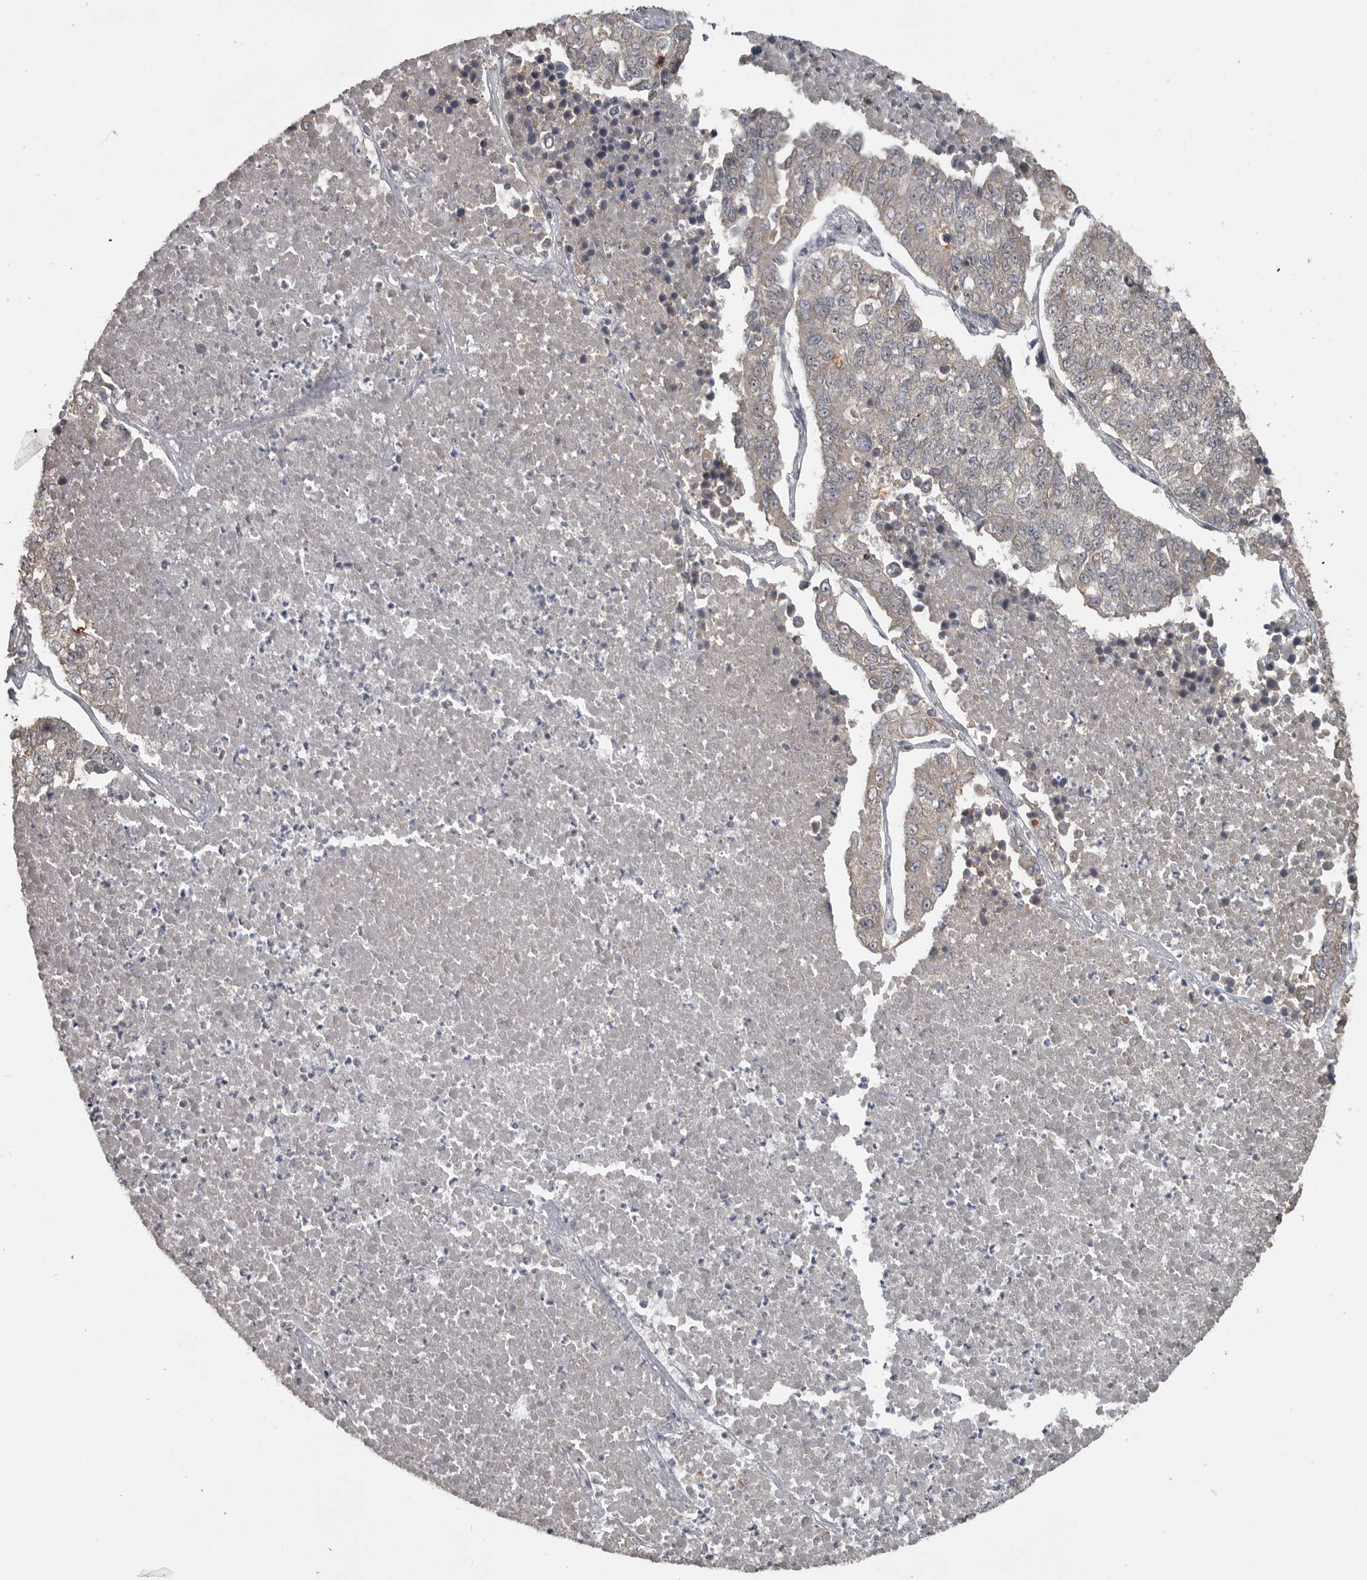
{"staining": {"intensity": "negative", "quantity": "none", "location": "none"}, "tissue": "lung cancer", "cell_type": "Tumor cells", "image_type": "cancer", "snomed": [{"axis": "morphology", "description": "Adenocarcinoma, NOS"}, {"axis": "topography", "description": "Lung"}], "caption": "IHC micrograph of neoplastic tissue: human lung adenocarcinoma stained with DAB displays no significant protein expression in tumor cells.", "gene": "LLGL1", "patient": {"sex": "male", "age": 49}}